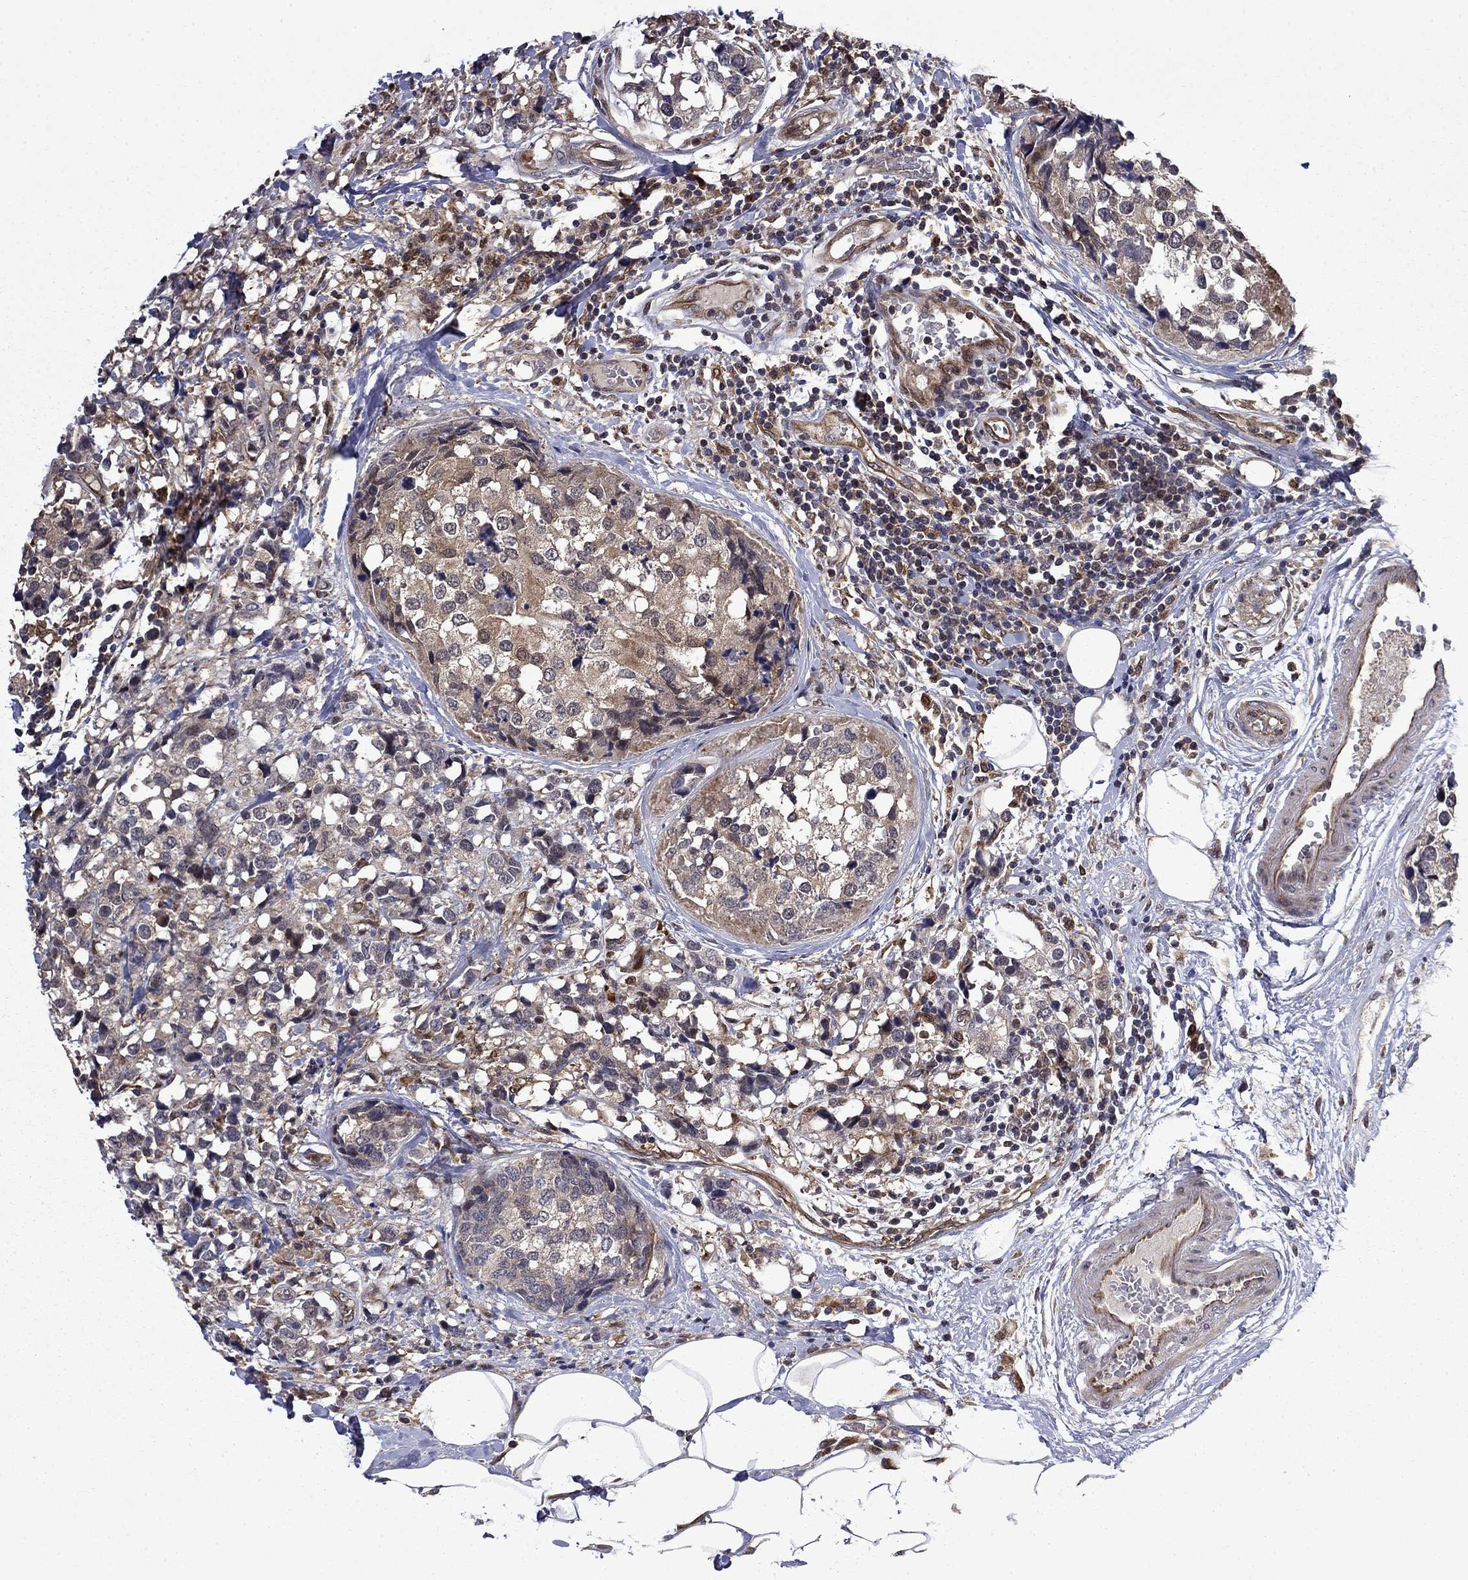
{"staining": {"intensity": "moderate", "quantity": "25%-75%", "location": "cytoplasmic/membranous"}, "tissue": "breast cancer", "cell_type": "Tumor cells", "image_type": "cancer", "snomed": [{"axis": "morphology", "description": "Lobular carcinoma"}, {"axis": "topography", "description": "Breast"}], "caption": "This image exhibits immunohistochemistry (IHC) staining of human breast cancer (lobular carcinoma), with medium moderate cytoplasmic/membranous expression in about 25%-75% of tumor cells.", "gene": "TPMT", "patient": {"sex": "female", "age": 59}}